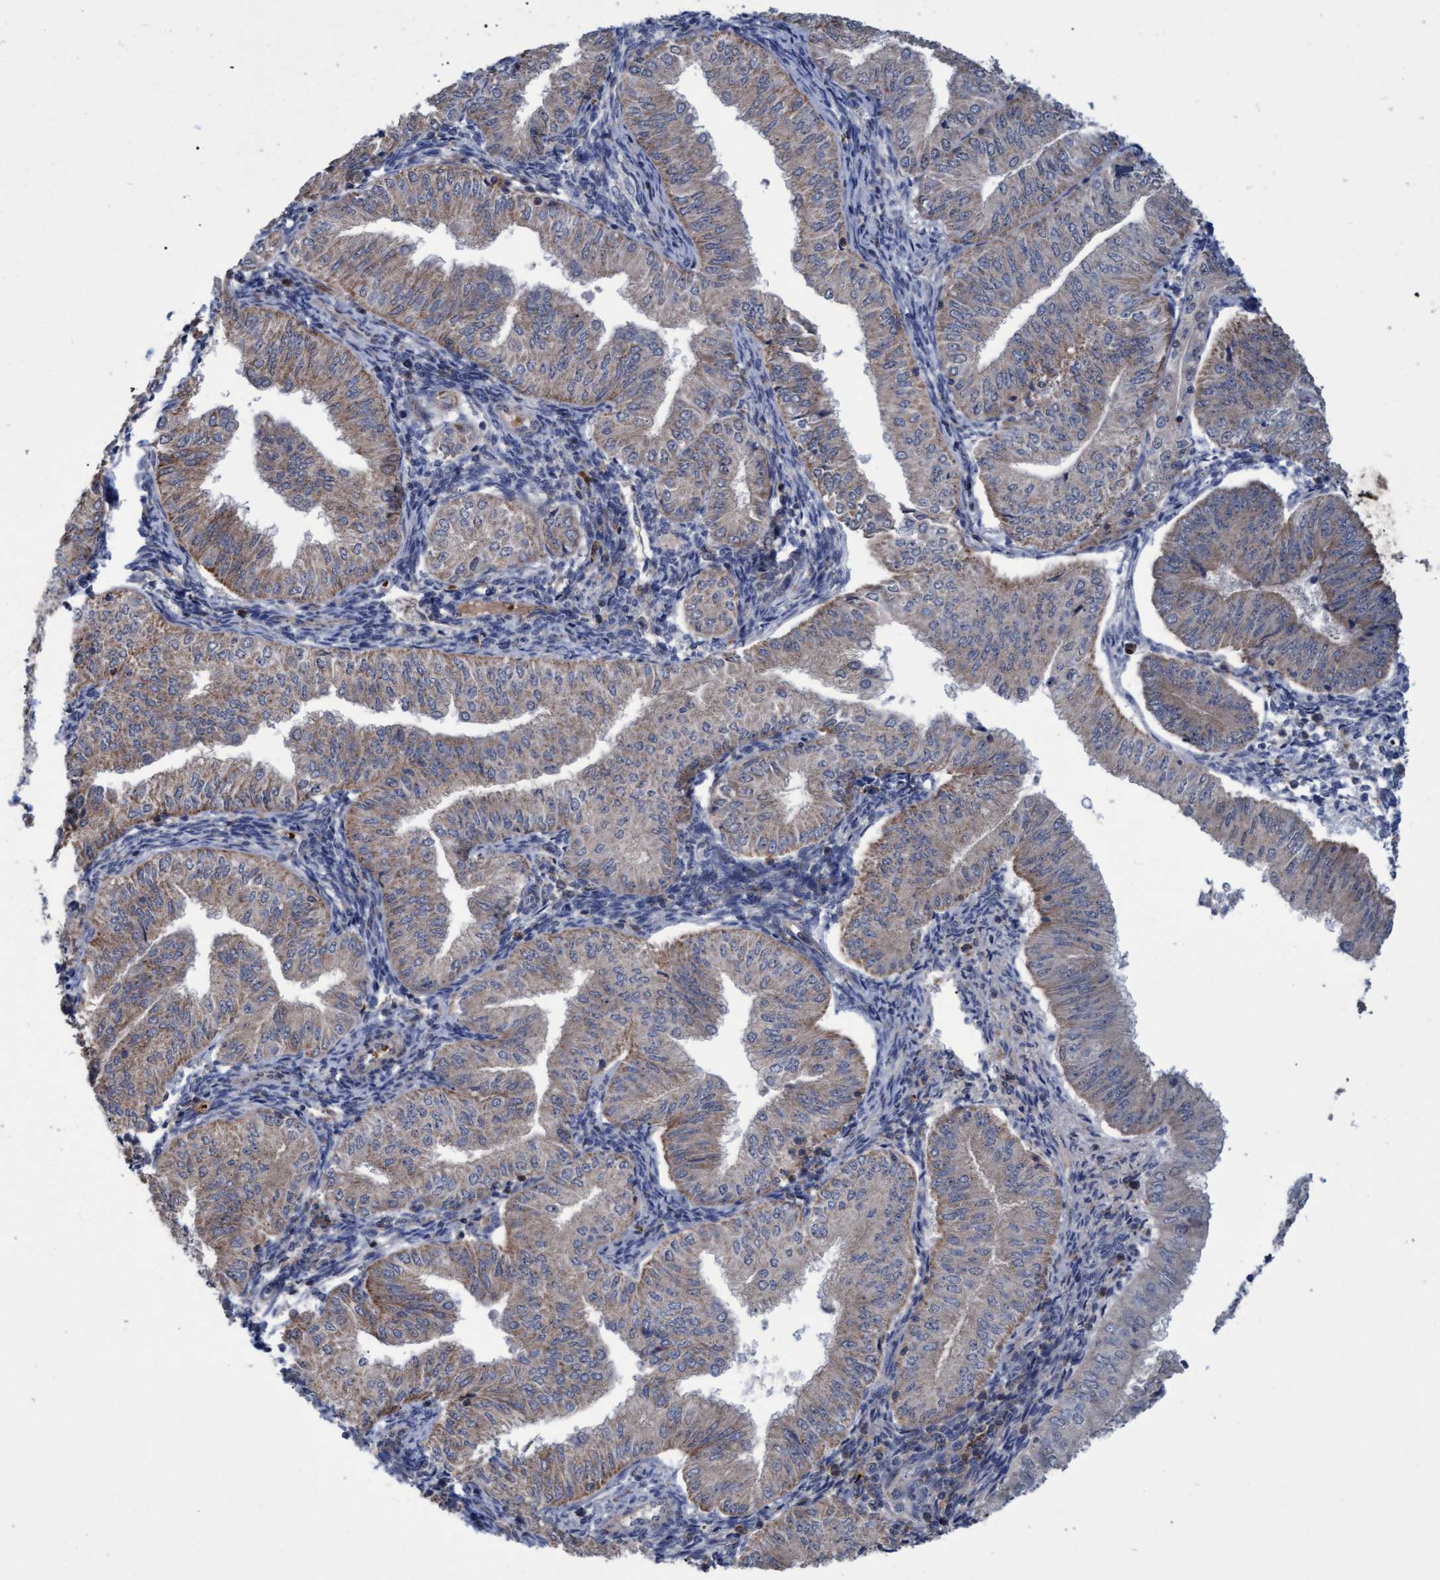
{"staining": {"intensity": "weak", "quantity": ">75%", "location": "cytoplasmic/membranous"}, "tissue": "endometrial cancer", "cell_type": "Tumor cells", "image_type": "cancer", "snomed": [{"axis": "morphology", "description": "Normal tissue, NOS"}, {"axis": "morphology", "description": "Adenocarcinoma, NOS"}, {"axis": "topography", "description": "Endometrium"}], "caption": "The immunohistochemical stain shows weak cytoplasmic/membranous staining in tumor cells of endometrial cancer tissue.", "gene": "NAA15", "patient": {"sex": "female", "age": 53}}